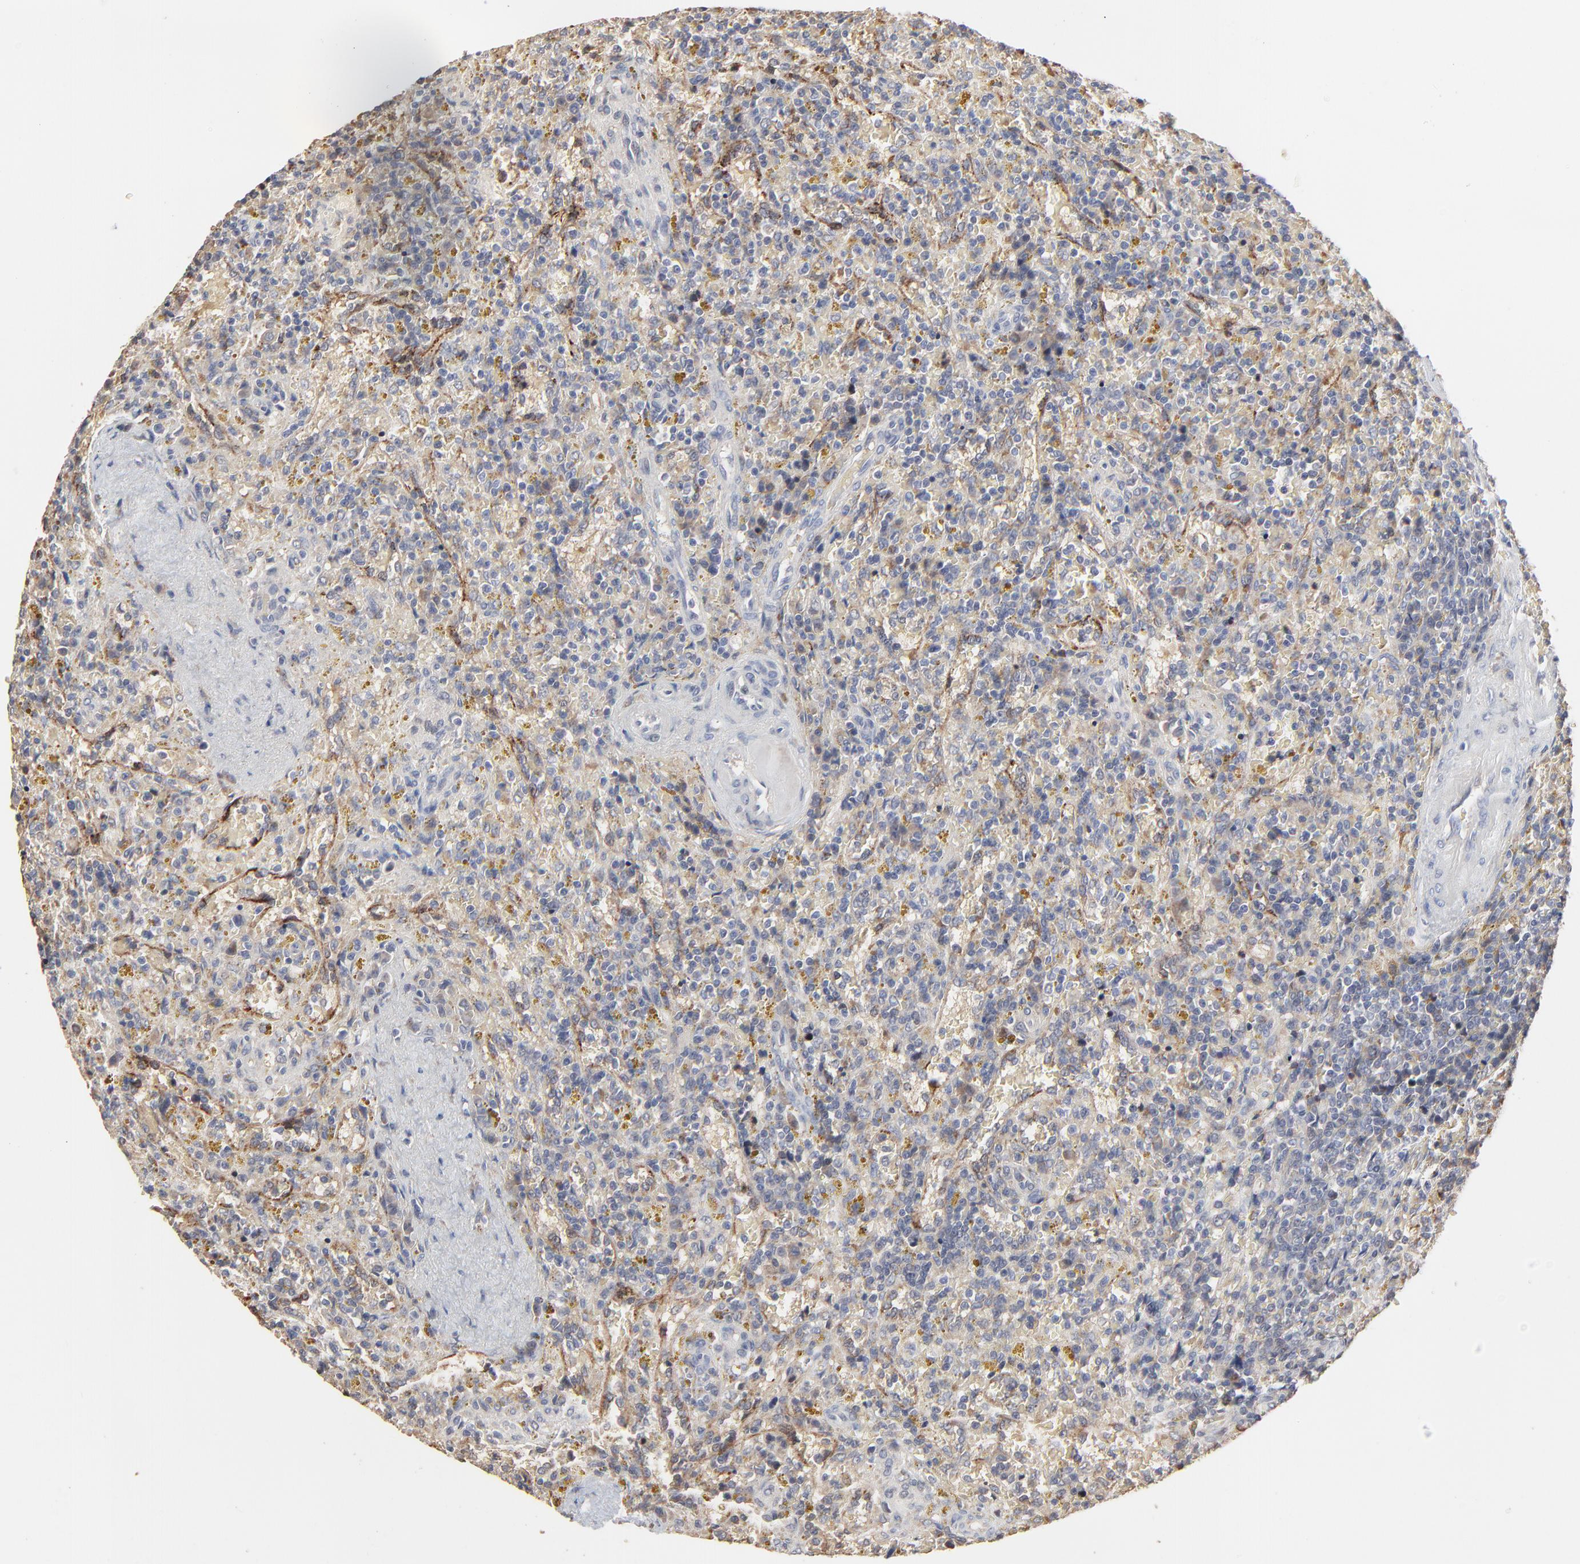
{"staining": {"intensity": "negative", "quantity": "none", "location": "none"}, "tissue": "lymphoma", "cell_type": "Tumor cells", "image_type": "cancer", "snomed": [{"axis": "morphology", "description": "Malignant lymphoma, non-Hodgkin's type, Low grade"}, {"axis": "topography", "description": "Spleen"}], "caption": "Tumor cells are negative for brown protein staining in malignant lymphoma, non-Hodgkin's type (low-grade).", "gene": "FANCB", "patient": {"sex": "female", "age": 65}}